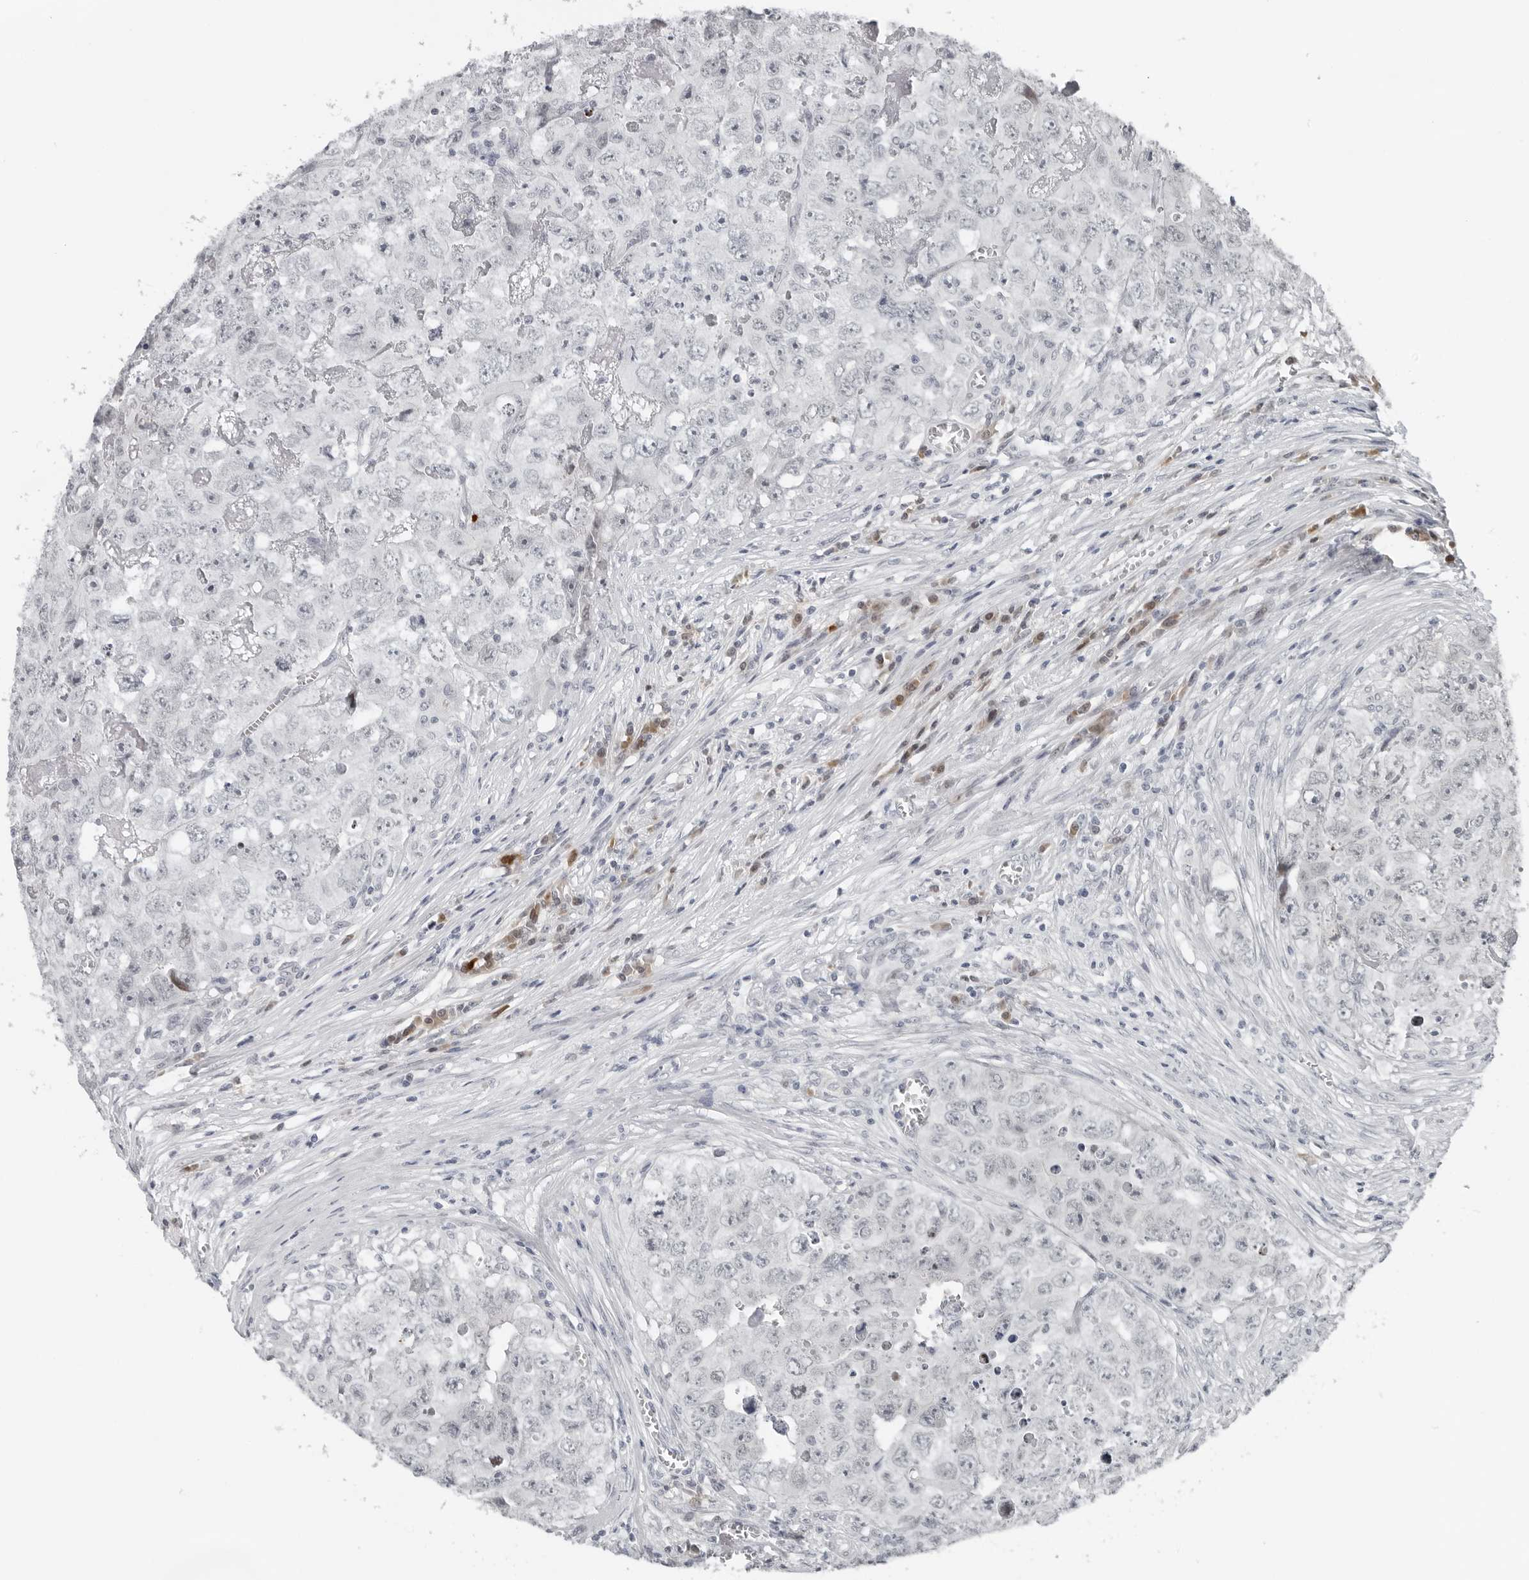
{"staining": {"intensity": "negative", "quantity": "none", "location": "none"}, "tissue": "testis cancer", "cell_type": "Tumor cells", "image_type": "cancer", "snomed": [{"axis": "morphology", "description": "Seminoma, NOS"}, {"axis": "morphology", "description": "Carcinoma, Embryonal, NOS"}, {"axis": "topography", "description": "Testis"}], "caption": "Human testis embryonal carcinoma stained for a protein using IHC shows no staining in tumor cells.", "gene": "PPP1R42", "patient": {"sex": "male", "age": 43}}